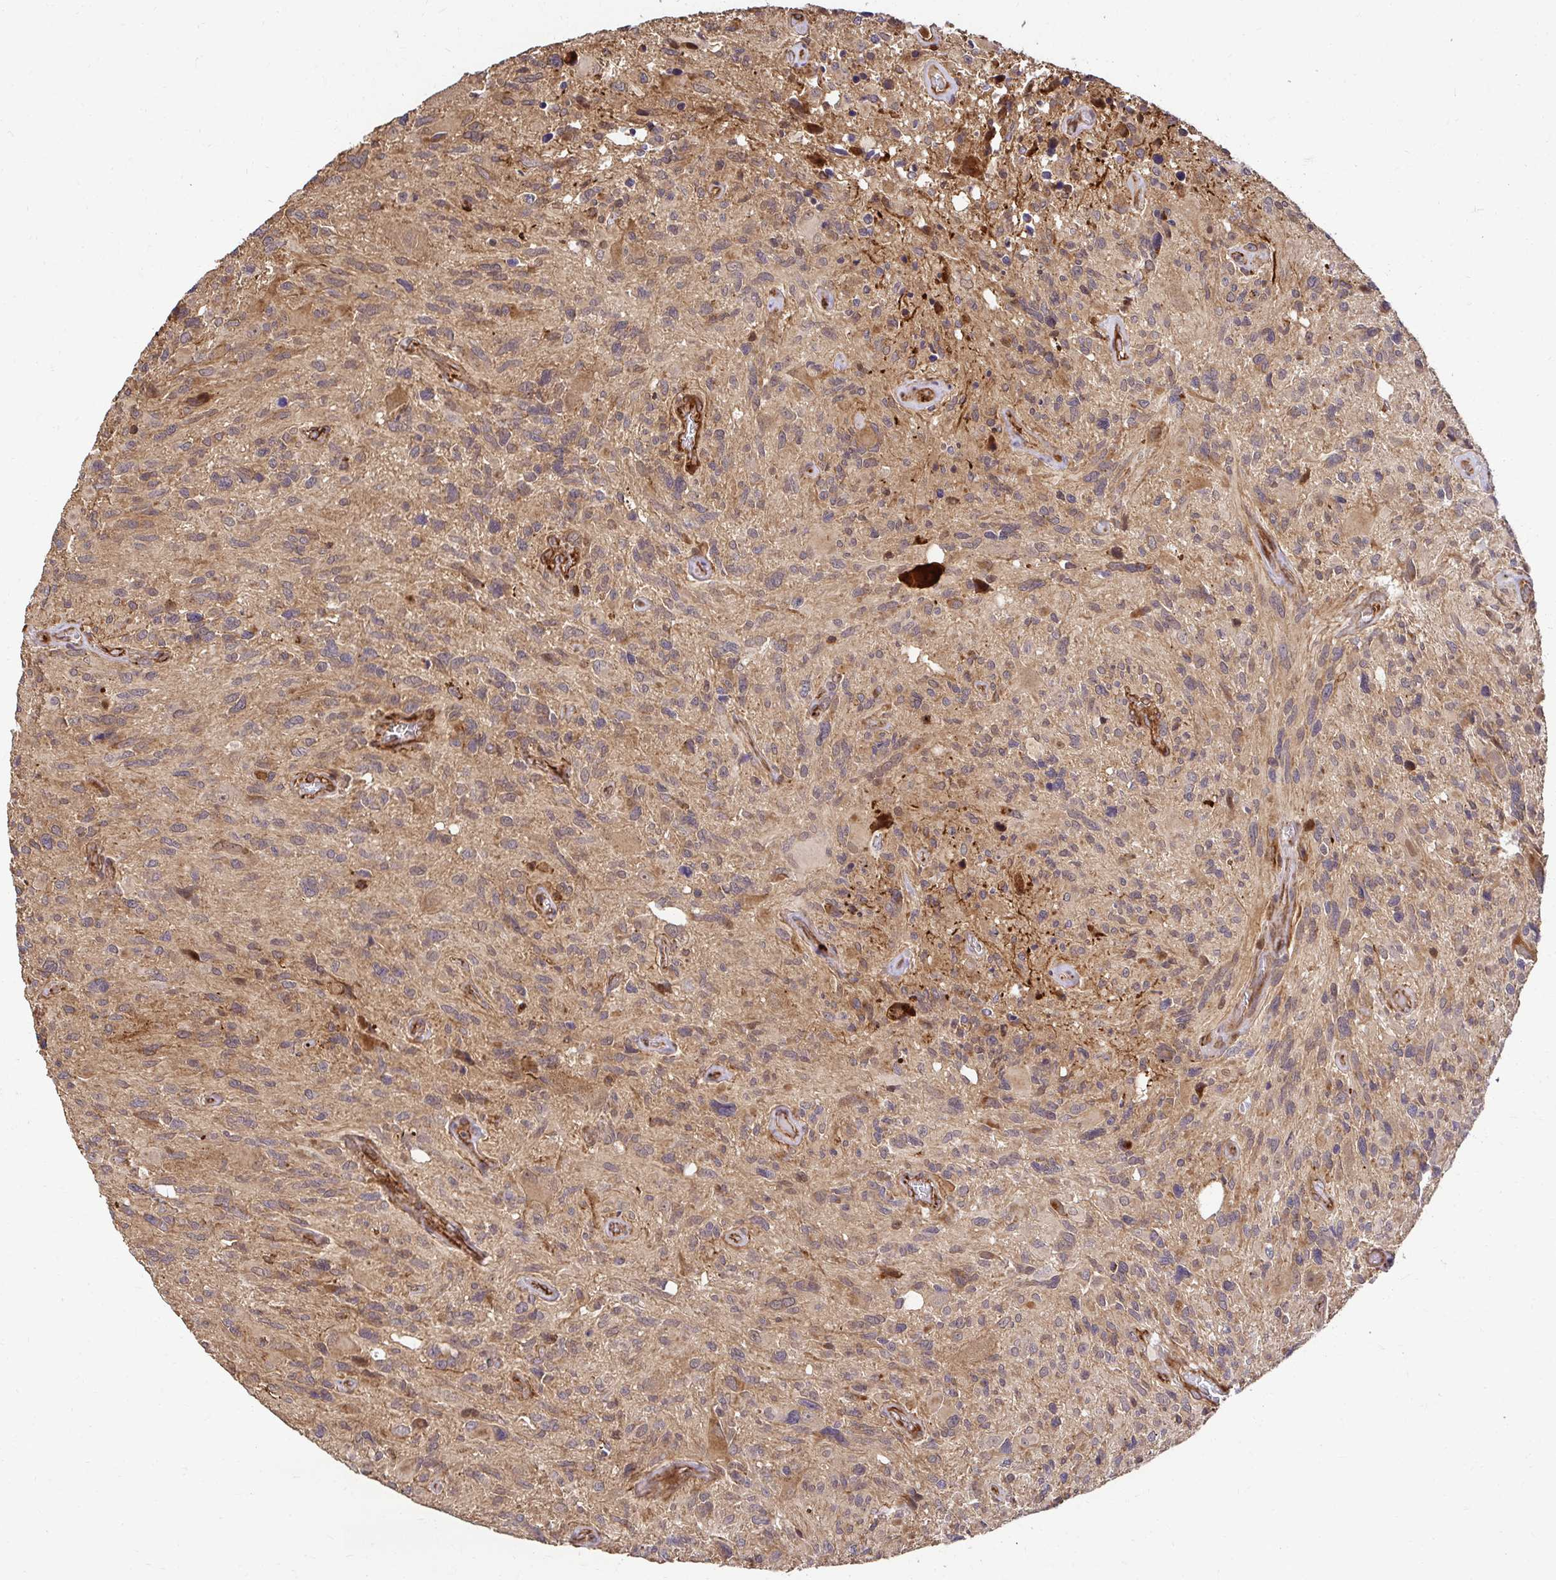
{"staining": {"intensity": "weak", "quantity": "25%-75%", "location": "cytoplasmic/membranous"}, "tissue": "glioma", "cell_type": "Tumor cells", "image_type": "cancer", "snomed": [{"axis": "morphology", "description": "Glioma, malignant, High grade"}, {"axis": "topography", "description": "Brain"}], "caption": "There is low levels of weak cytoplasmic/membranous expression in tumor cells of glioma, as demonstrated by immunohistochemical staining (brown color).", "gene": "PSMA4", "patient": {"sex": "male", "age": 49}}